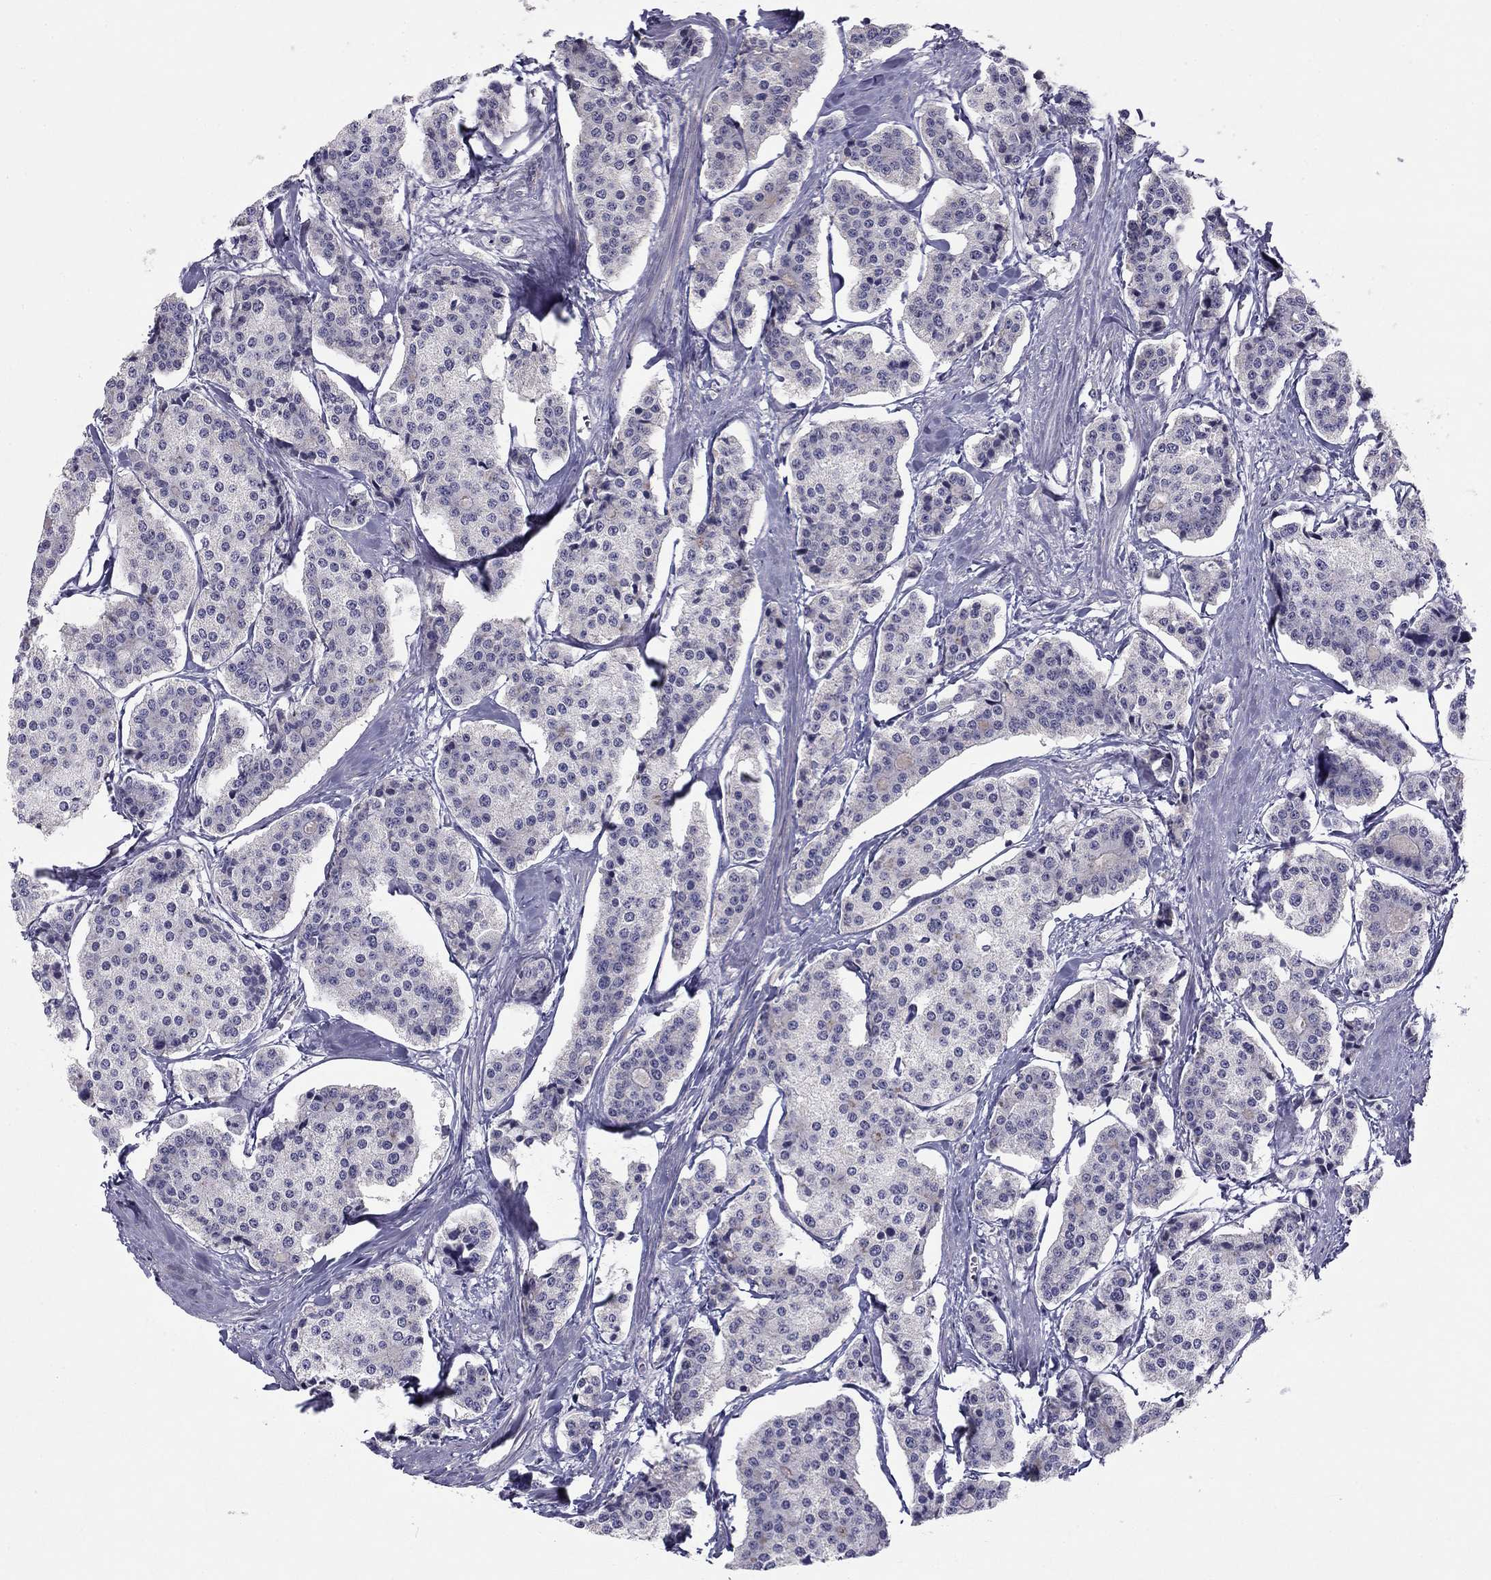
{"staining": {"intensity": "negative", "quantity": "none", "location": "none"}, "tissue": "carcinoid", "cell_type": "Tumor cells", "image_type": "cancer", "snomed": [{"axis": "morphology", "description": "Carcinoid, malignant, NOS"}, {"axis": "topography", "description": "Small intestine"}], "caption": "A high-resolution image shows IHC staining of carcinoid (malignant), which exhibits no significant staining in tumor cells.", "gene": "HCN1", "patient": {"sex": "female", "age": 65}}